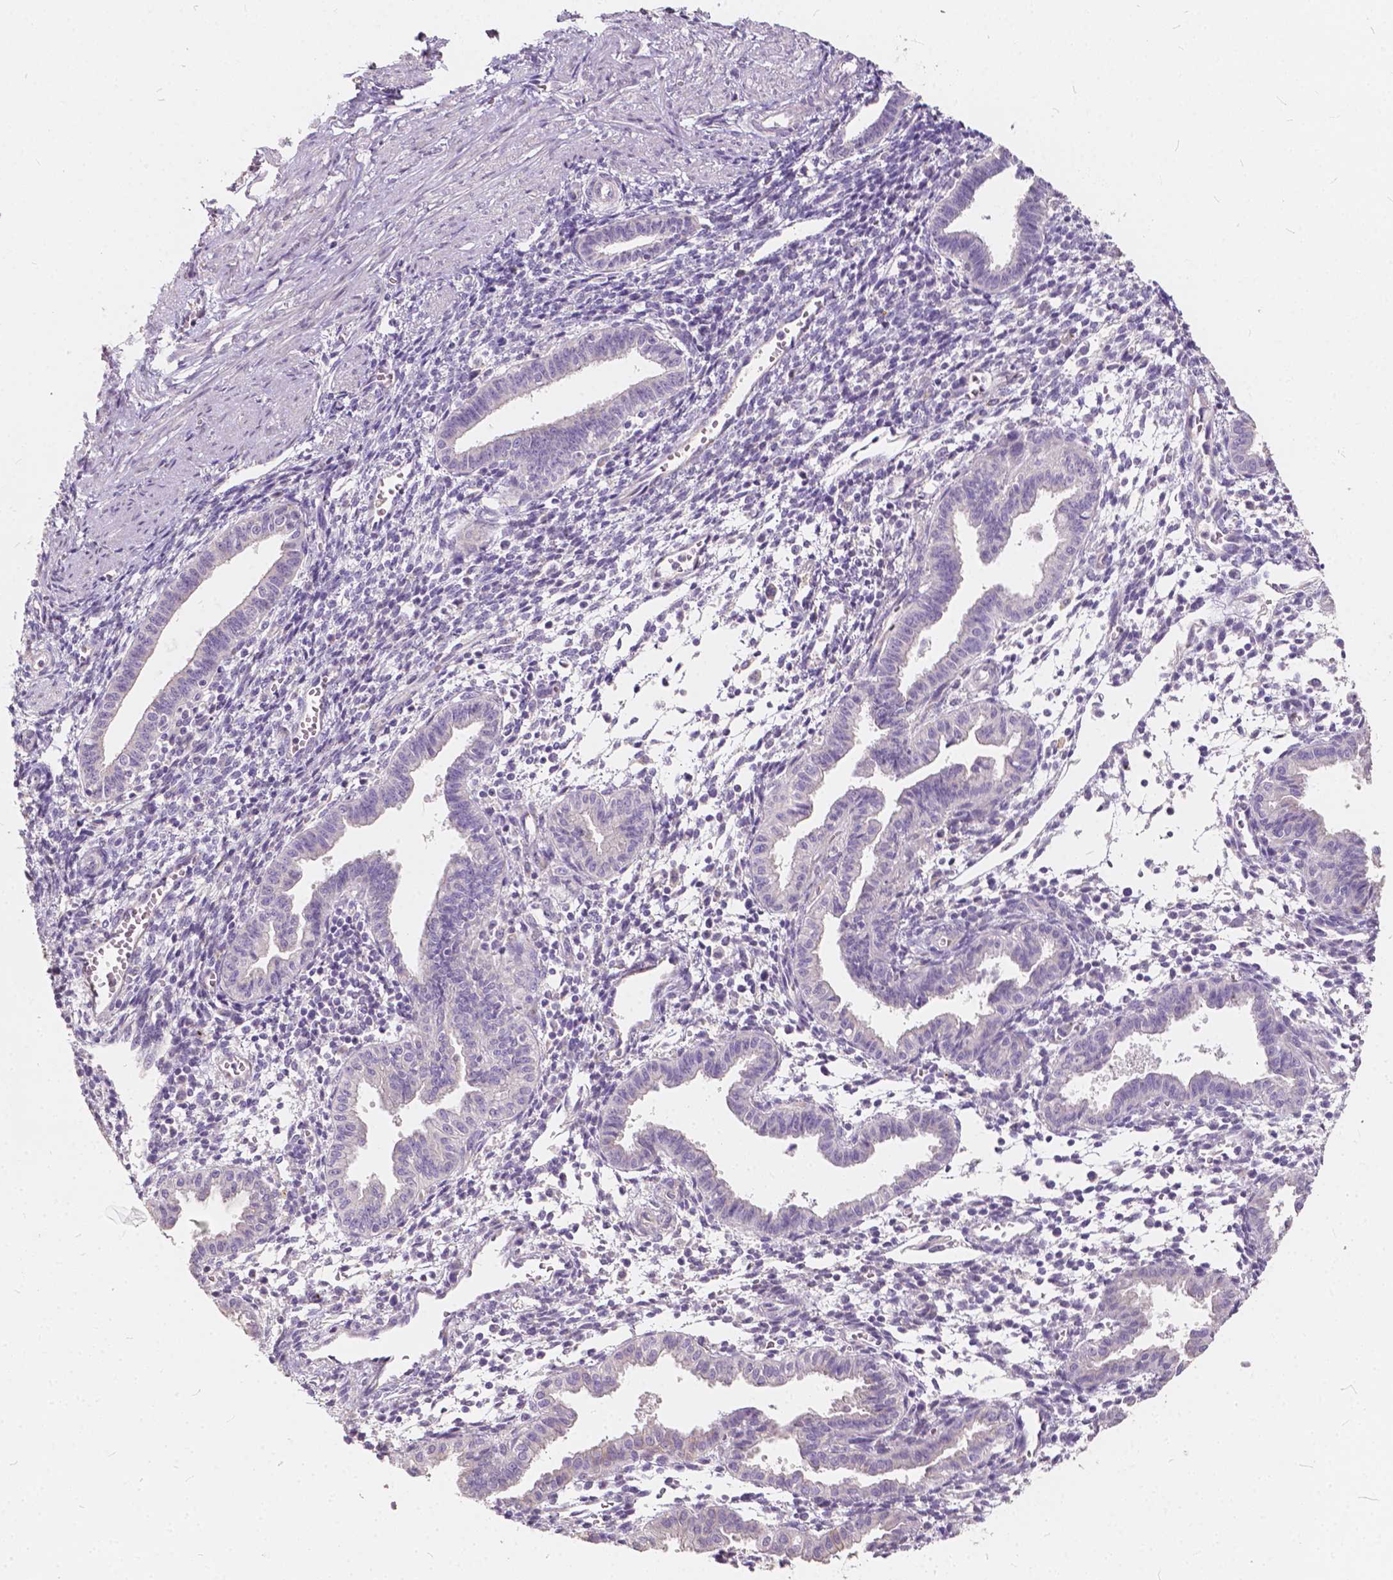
{"staining": {"intensity": "negative", "quantity": "none", "location": "none"}, "tissue": "endometrium", "cell_type": "Cells in endometrial stroma", "image_type": "normal", "snomed": [{"axis": "morphology", "description": "Normal tissue, NOS"}, {"axis": "topography", "description": "Endometrium"}], "caption": "This is an immunohistochemistry (IHC) photomicrograph of normal human endometrium. There is no positivity in cells in endometrial stroma.", "gene": "SLC7A8", "patient": {"sex": "female", "age": 37}}